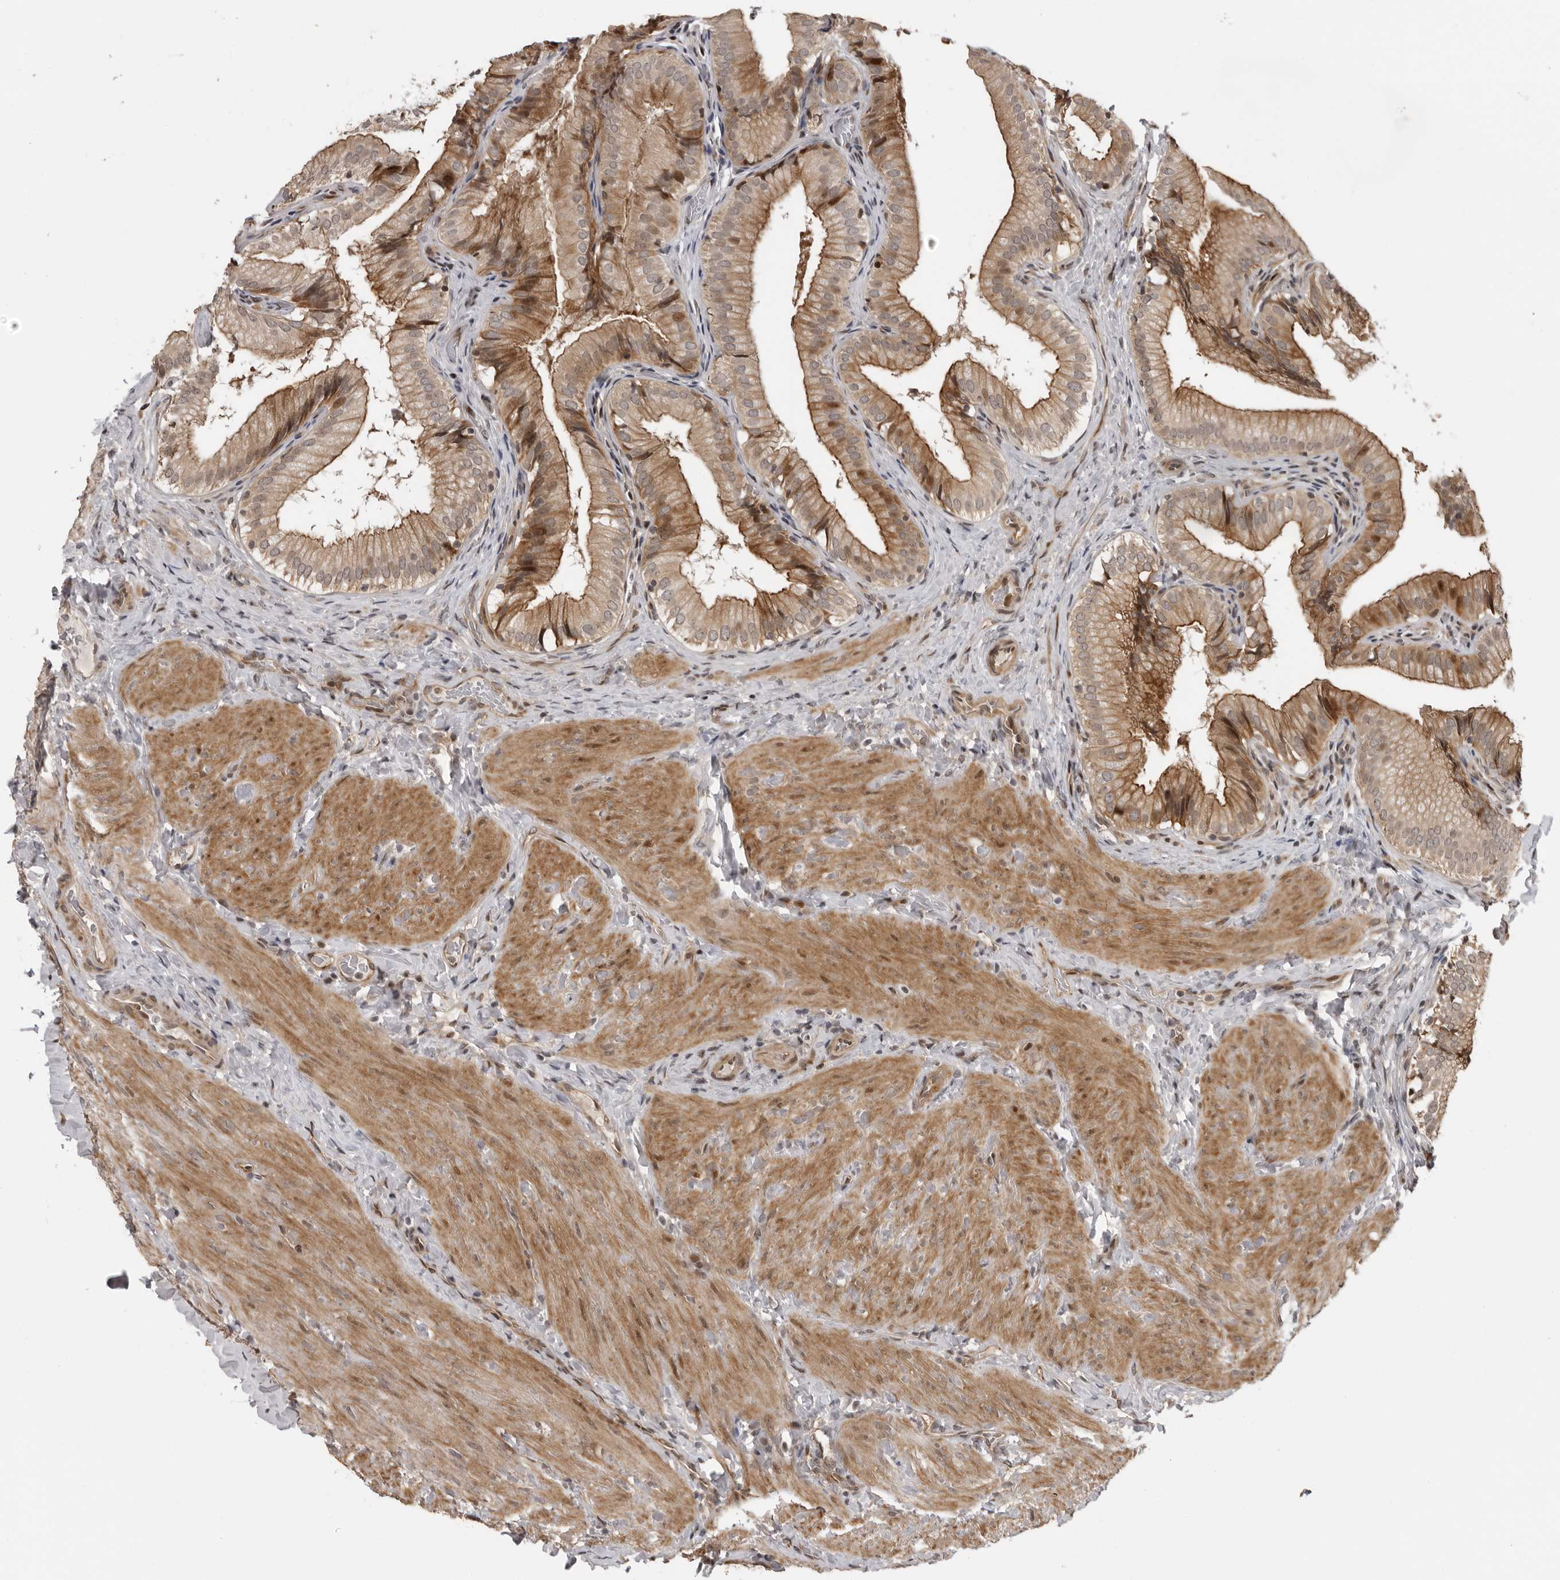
{"staining": {"intensity": "moderate", "quantity": ">75%", "location": "cytoplasmic/membranous"}, "tissue": "gallbladder", "cell_type": "Glandular cells", "image_type": "normal", "snomed": [{"axis": "morphology", "description": "Normal tissue, NOS"}, {"axis": "topography", "description": "Gallbladder"}], "caption": "IHC of normal human gallbladder displays medium levels of moderate cytoplasmic/membranous staining in approximately >75% of glandular cells.", "gene": "PRRX2", "patient": {"sex": "female", "age": 30}}